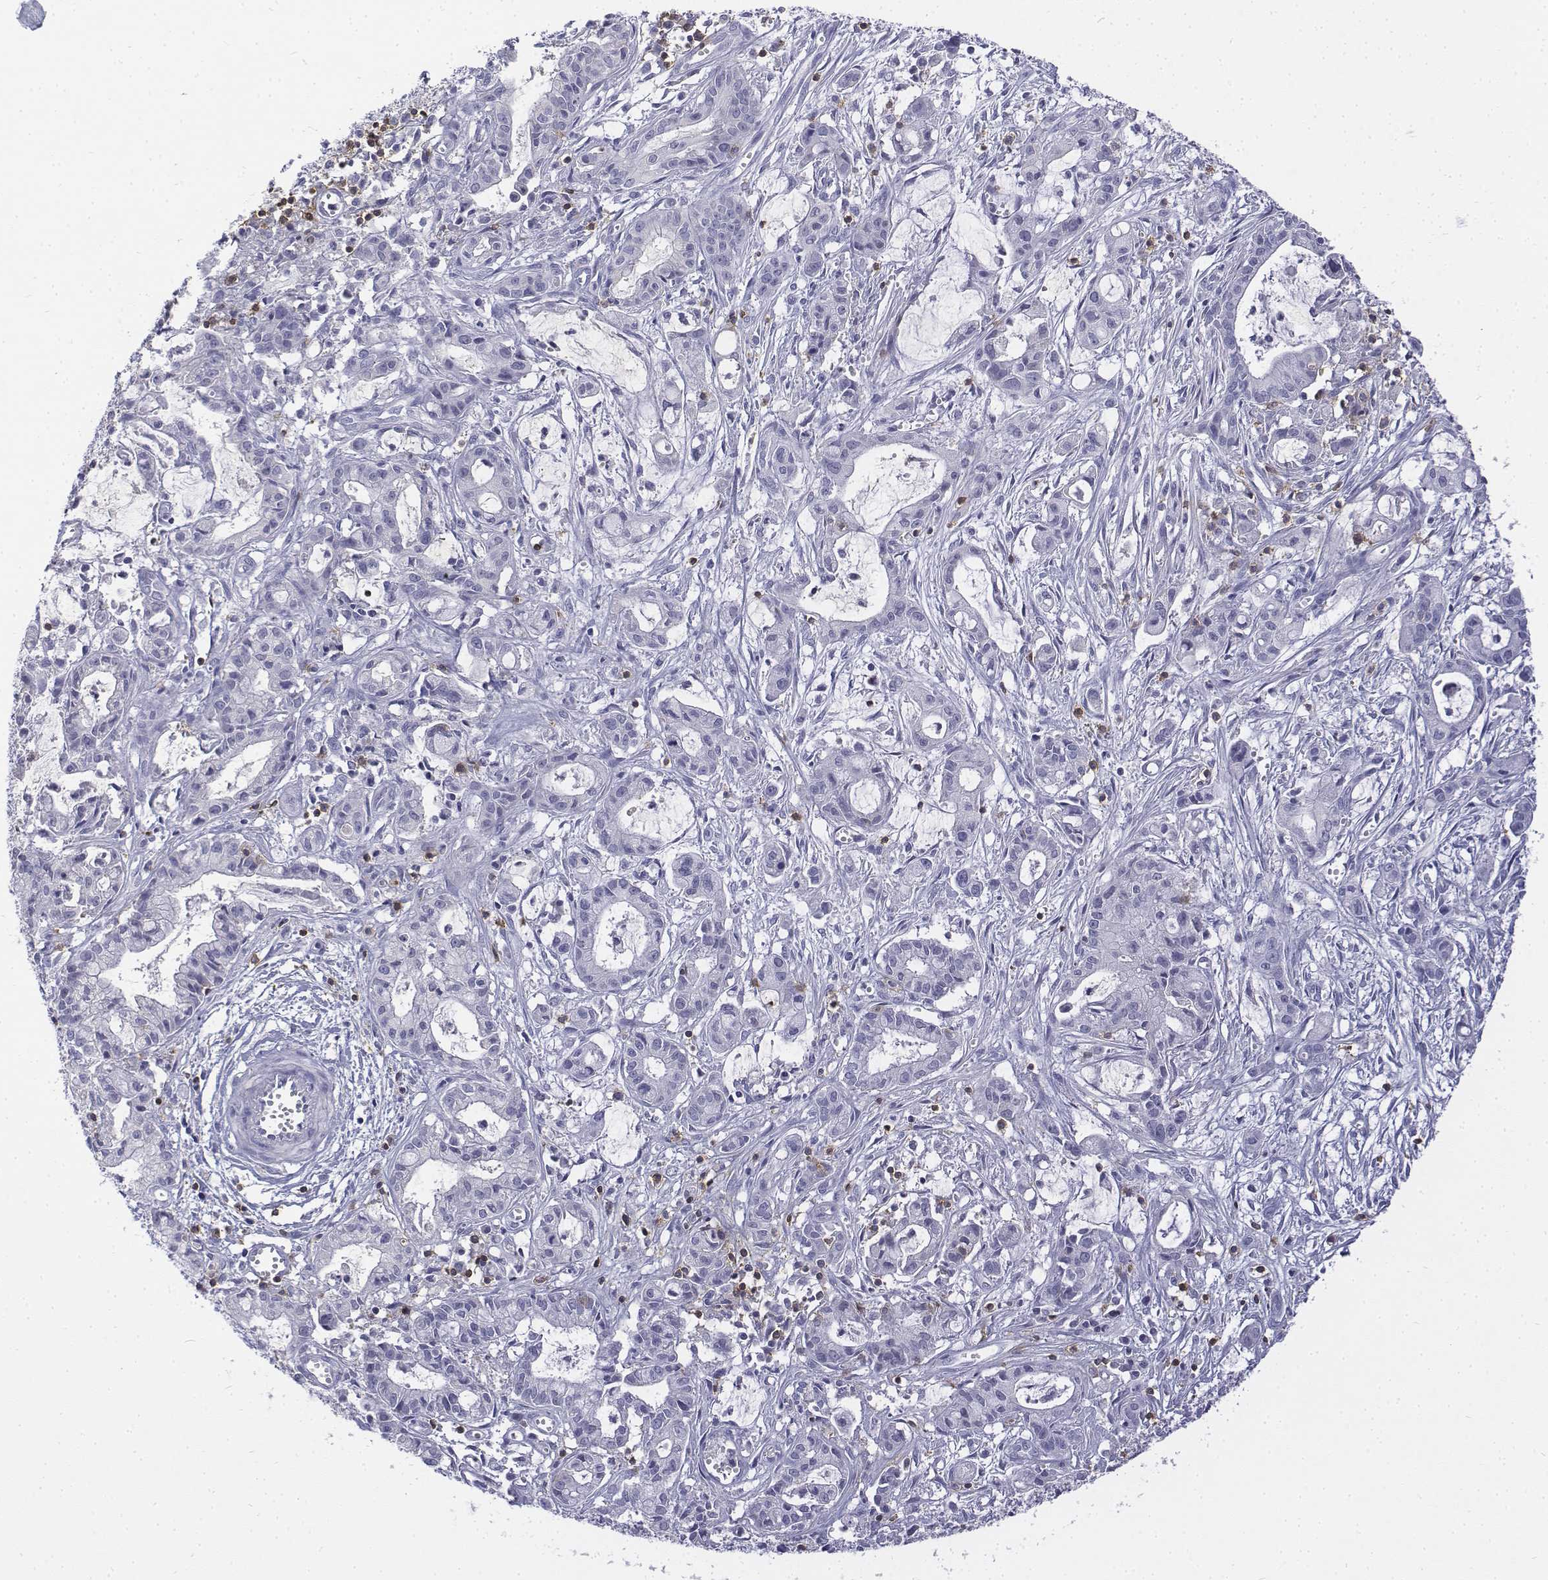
{"staining": {"intensity": "negative", "quantity": "none", "location": "none"}, "tissue": "pancreatic cancer", "cell_type": "Tumor cells", "image_type": "cancer", "snomed": [{"axis": "morphology", "description": "Adenocarcinoma, NOS"}, {"axis": "topography", "description": "Pancreas"}], "caption": "A high-resolution micrograph shows immunohistochemistry (IHC) staining of pancreatic adenocarcinoma, which demonstrates no significant staining in tumor cells.", "gene": "CD3E", "patient": {"sex": "male", "age": 48}}